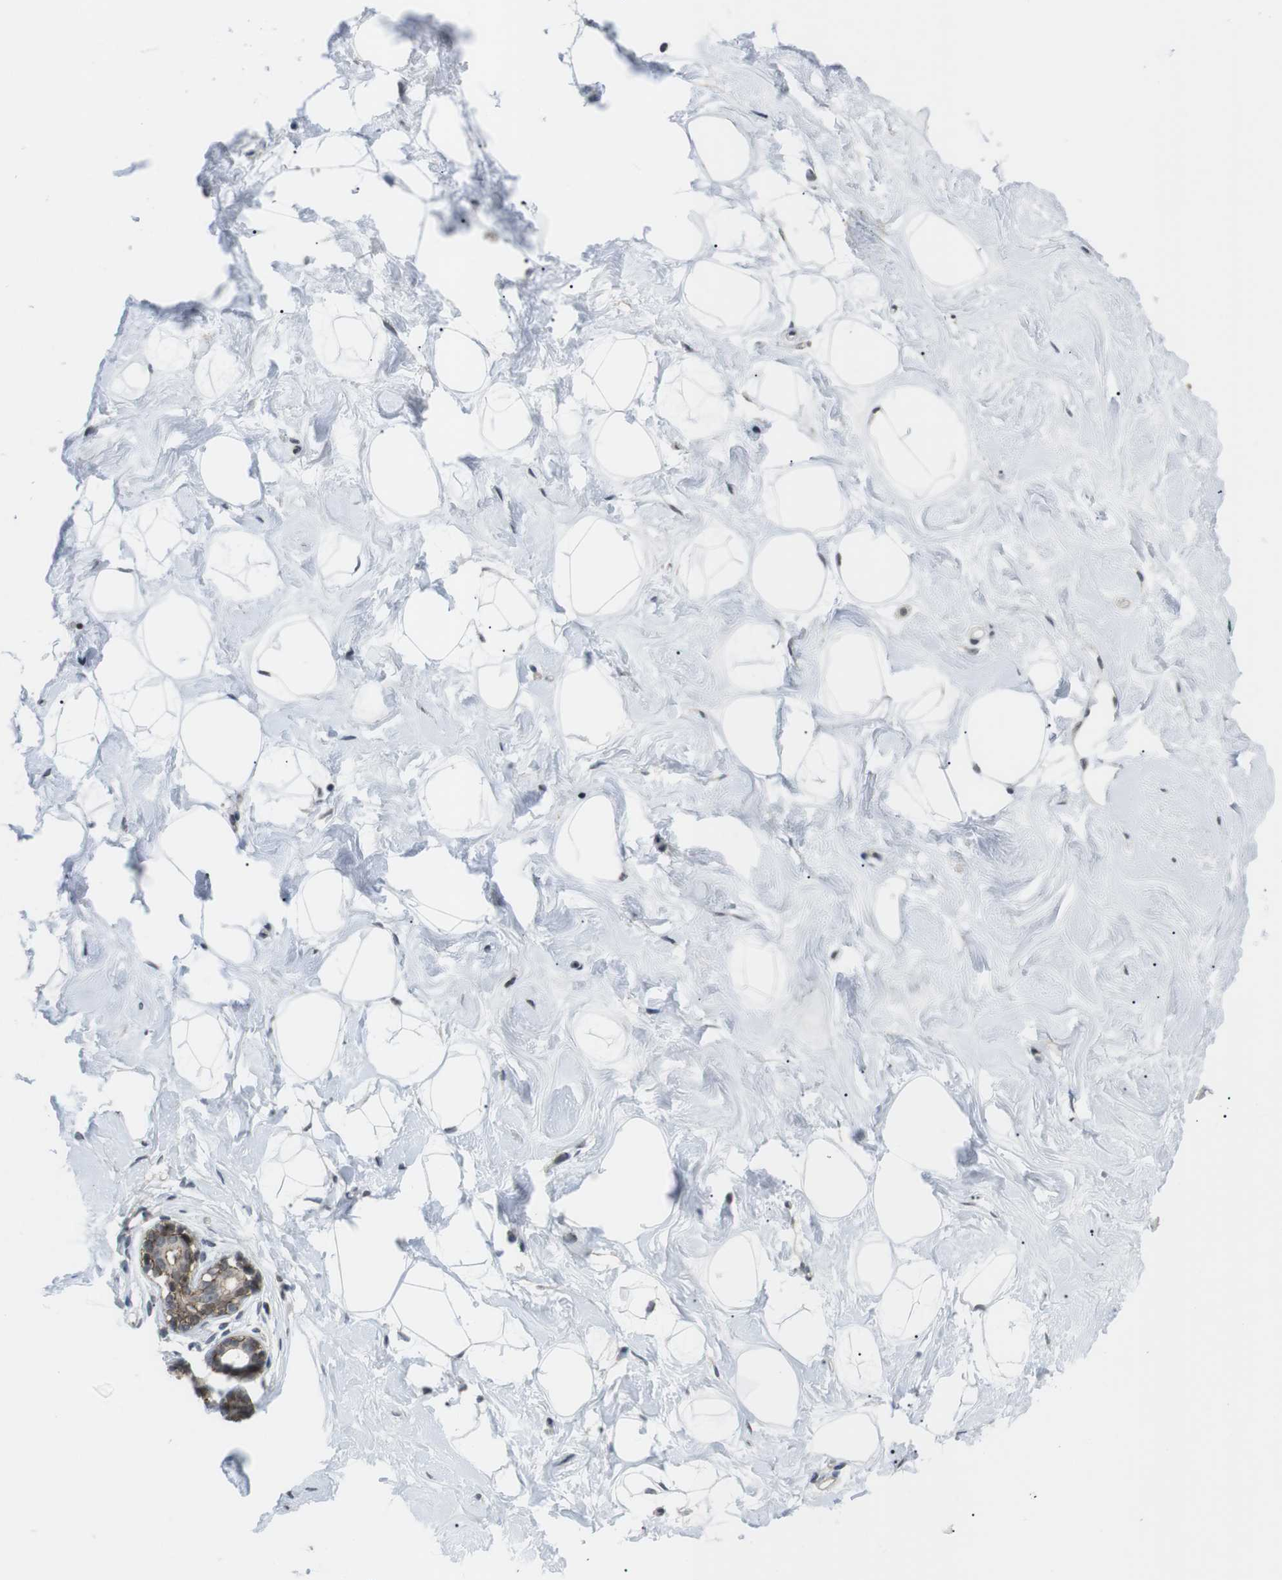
{"staining": {"intensity": "negative", "quantity": "none", "location": "none"}, "tissue": "breast", "cell_type": "Adipocytes", "image_type": "normal", "snomed": [{"axis": "morphology", "description": "Normal tissue, NOS"}, {"axis": "topography", "description": "Breast"}], "caption": "DAB immunohistochemical staining of normal human breast exhibits no significant expression in adipocytes.", "gene": "NECTIN1", "patient": {"sex": "female", "age": 23}}